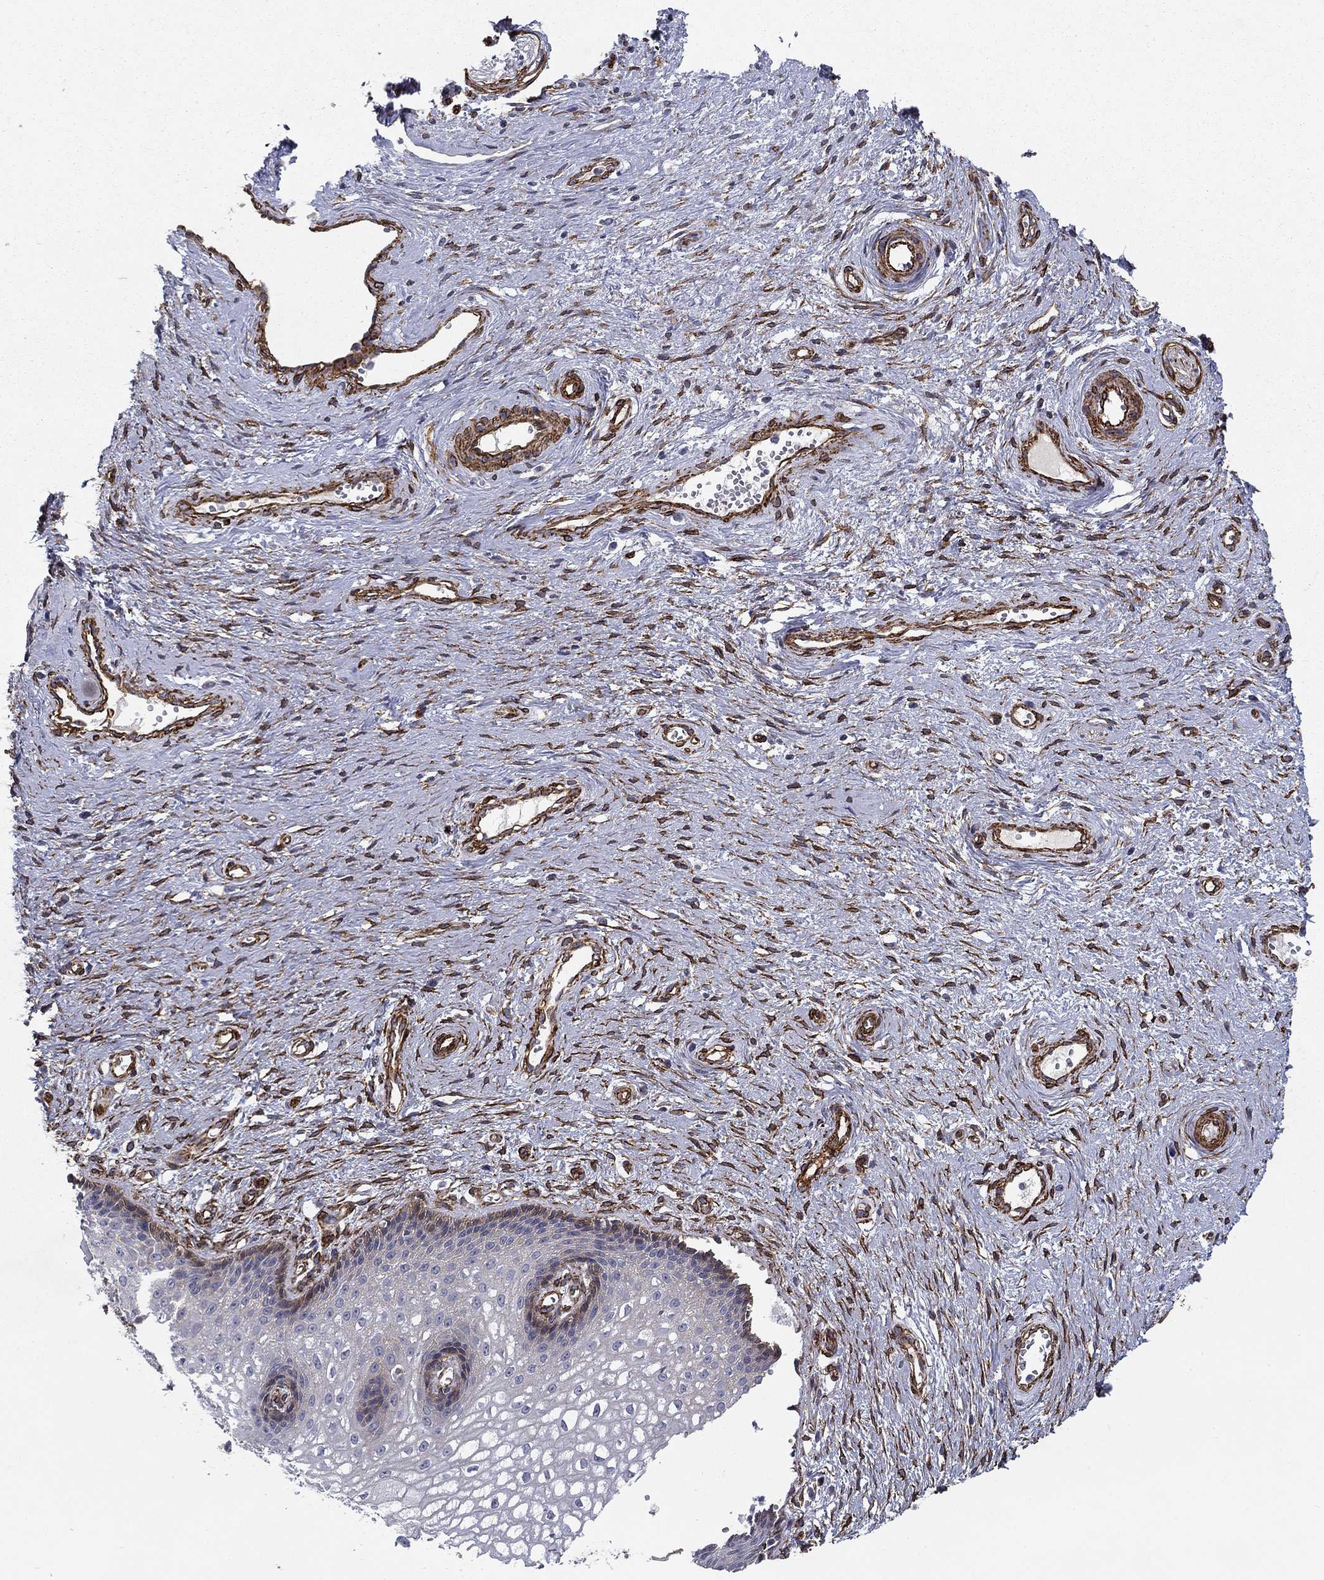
{"staining": {"intensity": "negative", "quantity": "none", "location": "none"}, "tissue": "cervical cancer", "cell_type": "Tumor cells", "image_type": "cancer", "snomed": [{"axis": "morphology", "description": "Squamous cell carcinoma, NOS"}, {"axis": "topography", "description": "Cervix"}], "caption": "A histopathology image of squamous cell carcinoma (cervical) stained for a protein reveals no brown staining in tumor cells.", "gene": "SYNC", "patient": {"sex": "female", "age": 30}}